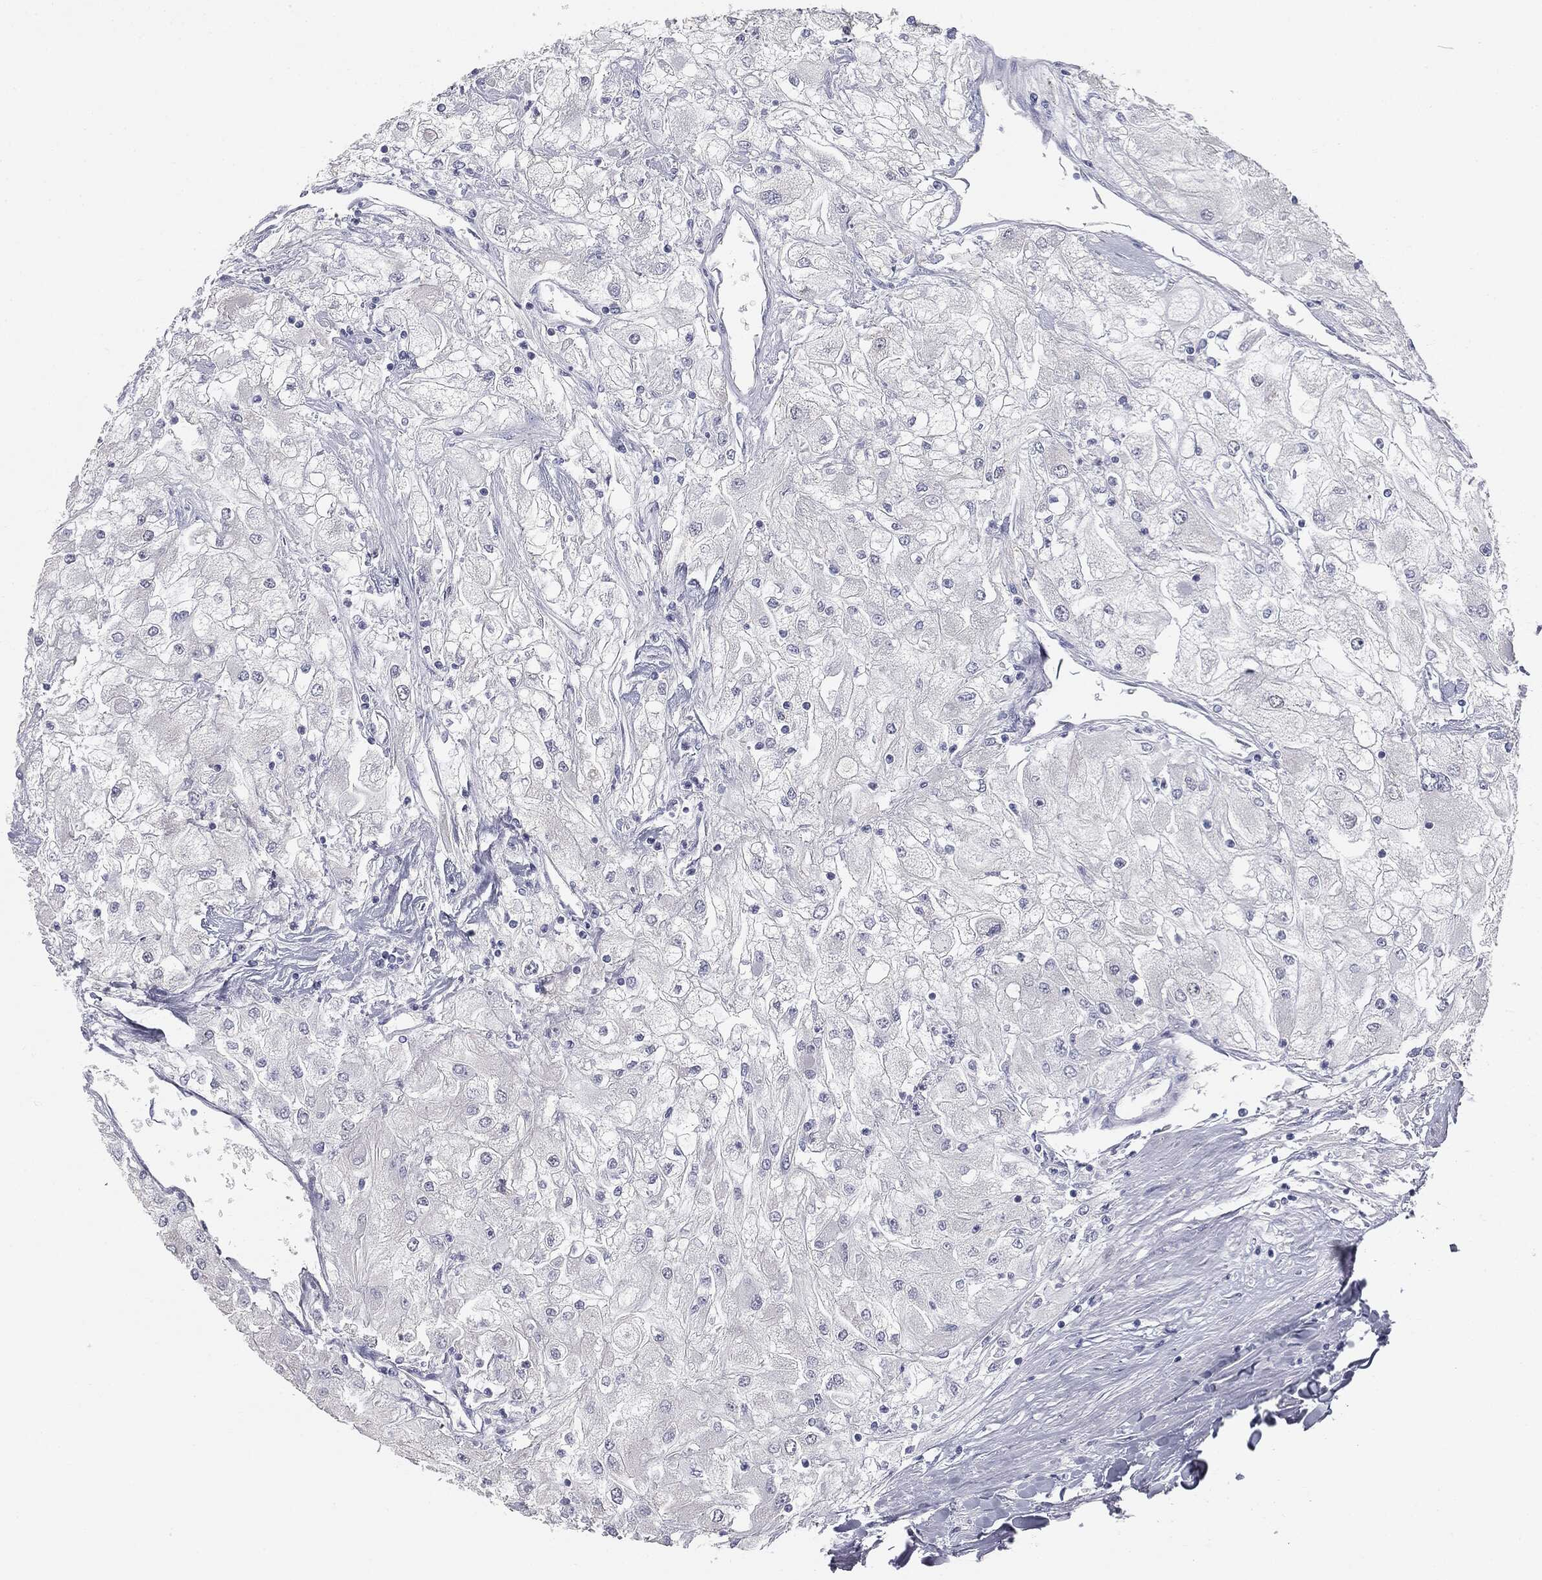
{"staining": {"intensity": "negative", "quantity": "none", "location": "none"}, "tissue": "renal cancer", "cell_type": "Tumor cells", "image_type": "cancer", "snomed": [{"axis": "morphology", "description": "Adenocarcinoma, NOS"}, {"axis": "topography", "description": "Kidney"}], "caption": "Immunohistochemistry of renal adenocarcinoma reveals no expression in tumor cells. (Immunohistochemistry, brightfield microscopy, high magnification).", "gene": "MUC5AC", "patient": {"sex": "male", "age": 80}}